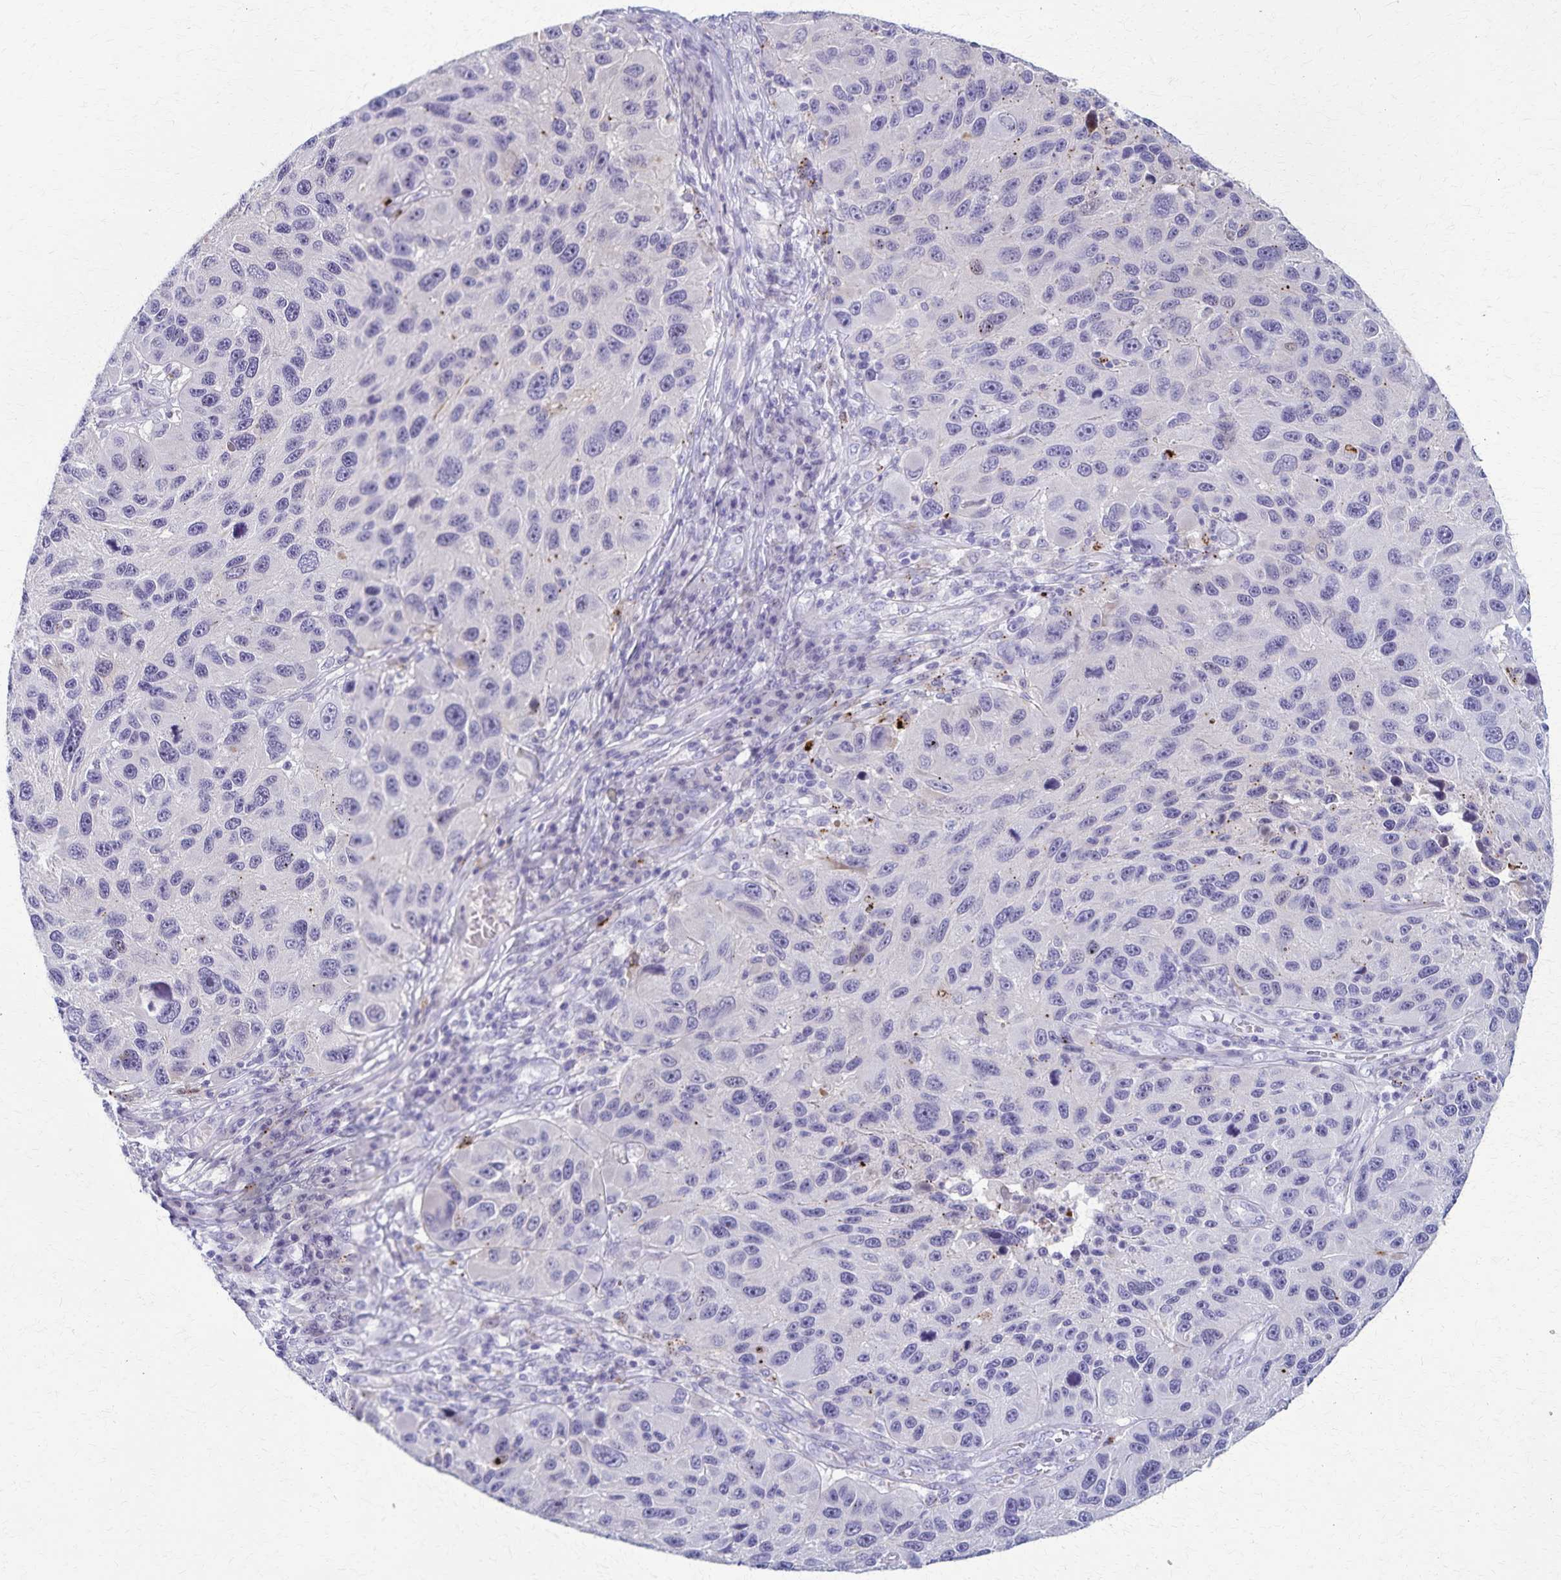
{"staining": {"intensity": "negative", "quantity": "none", "location": "none"}, "tissue": "melanoma", "cell_type": "Tumor cells", "image_type": "cancer", "snomed": [{"axis": "morphology", "description": "Malignant melanoma, NOS"}, {"axis": "topography", "description": "Skin"}], "caption": "IHC image of human melanoma stained for a protein (brown), which displays no staining in tumor cells.", "gene": "TMEM60", "patient": {"sex": "male", "age": 53}}